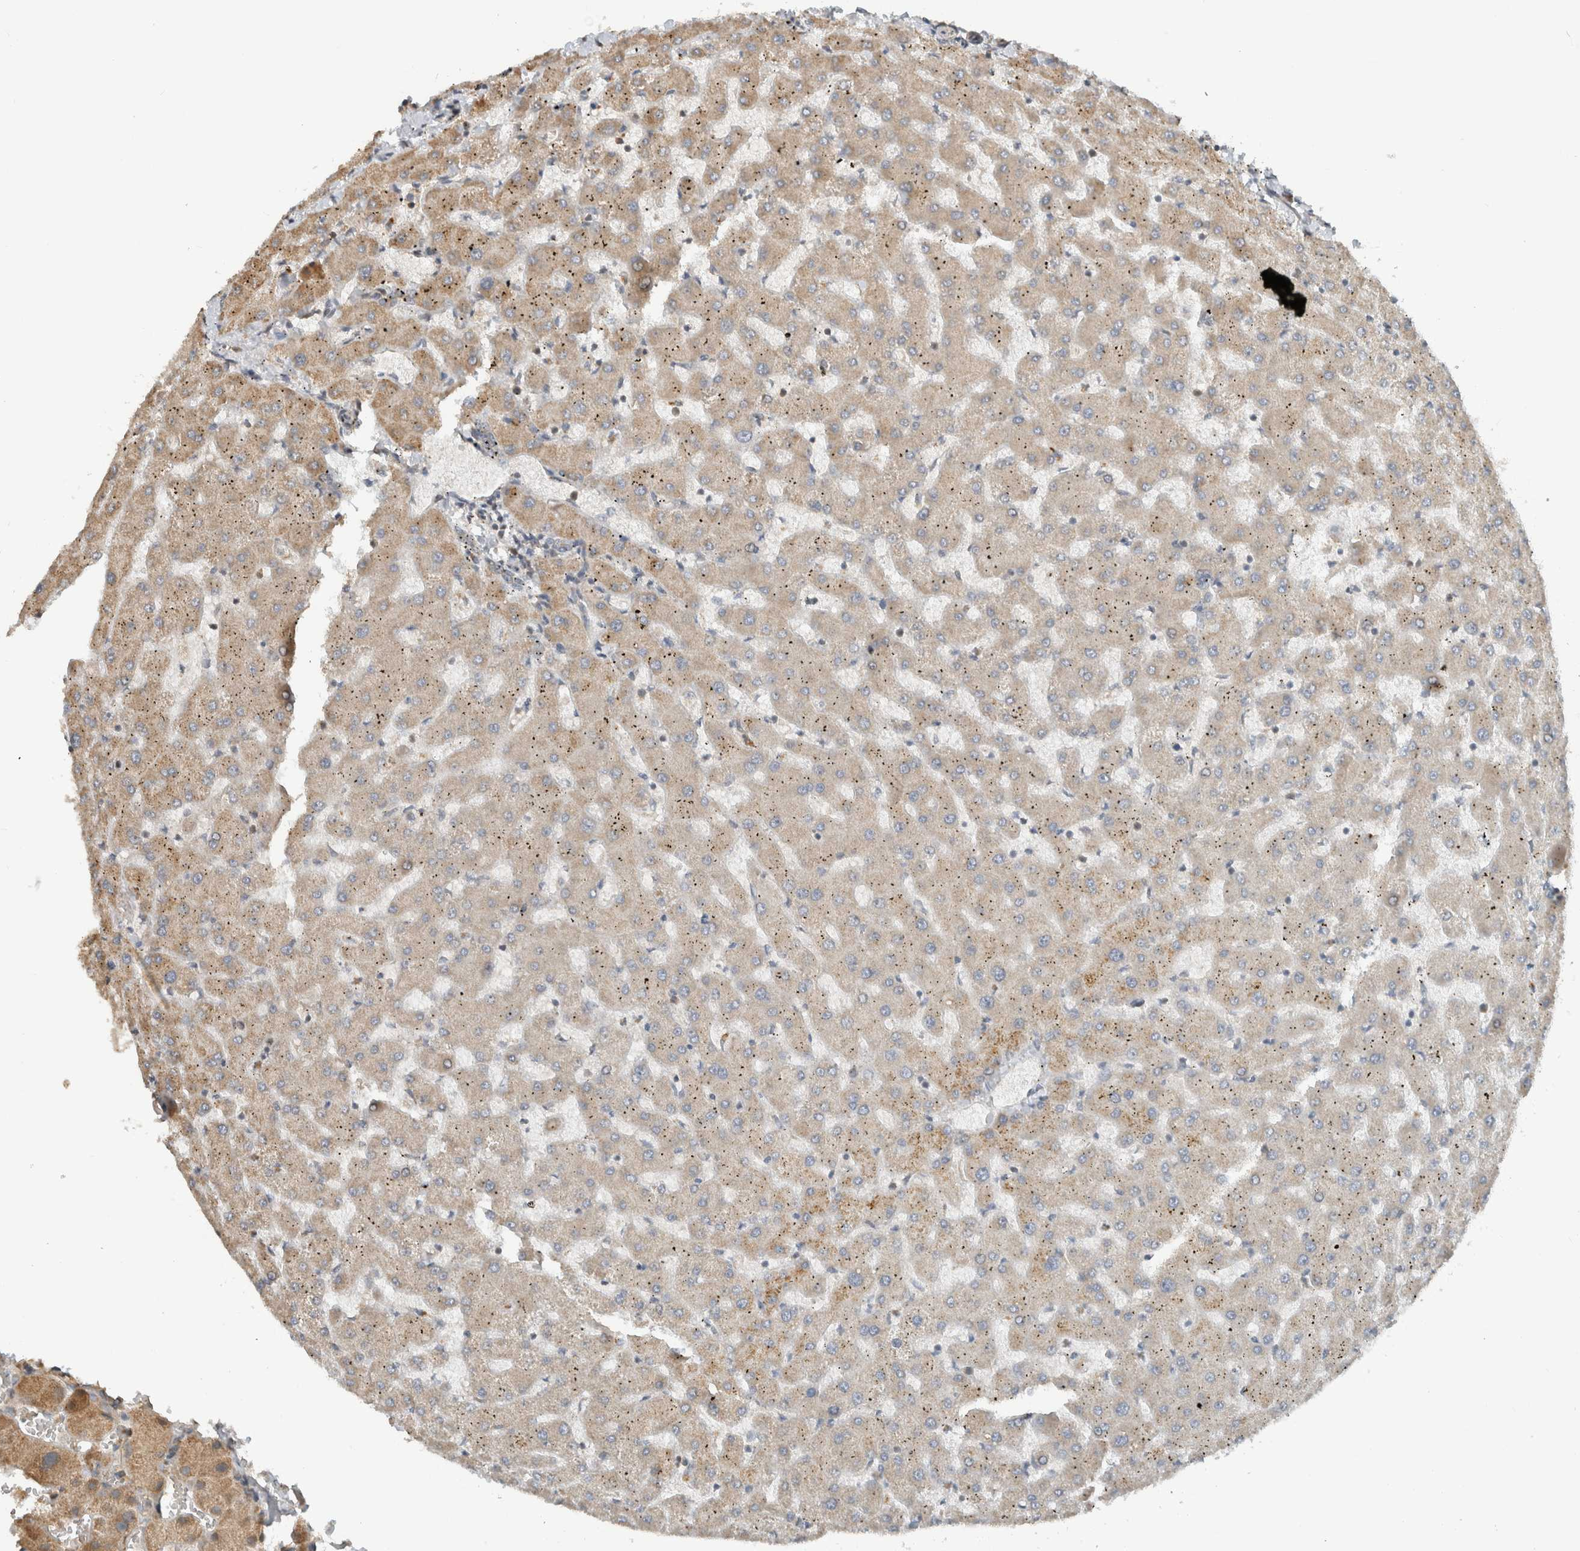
{"staining": {"intensity": "weak", "quantity": "<25%", "location": "cytoplasmic/membranous"}, "tissue": "liver", "cell_type": "Cholangiocytes", "image_type": "normal", "snomed": [{"axis": "morphology", "description": "Normal tissue, NOS"}, {"axis": "topography", "description": "Liver"}], "caption": "Immunohistochemistry photomicrograph of benign liver stained for a protein (brown), which exhibits no positivity in cholangiocytes.", "gene": "GINS4", "patient": {"sex": "female", "age": 63}}